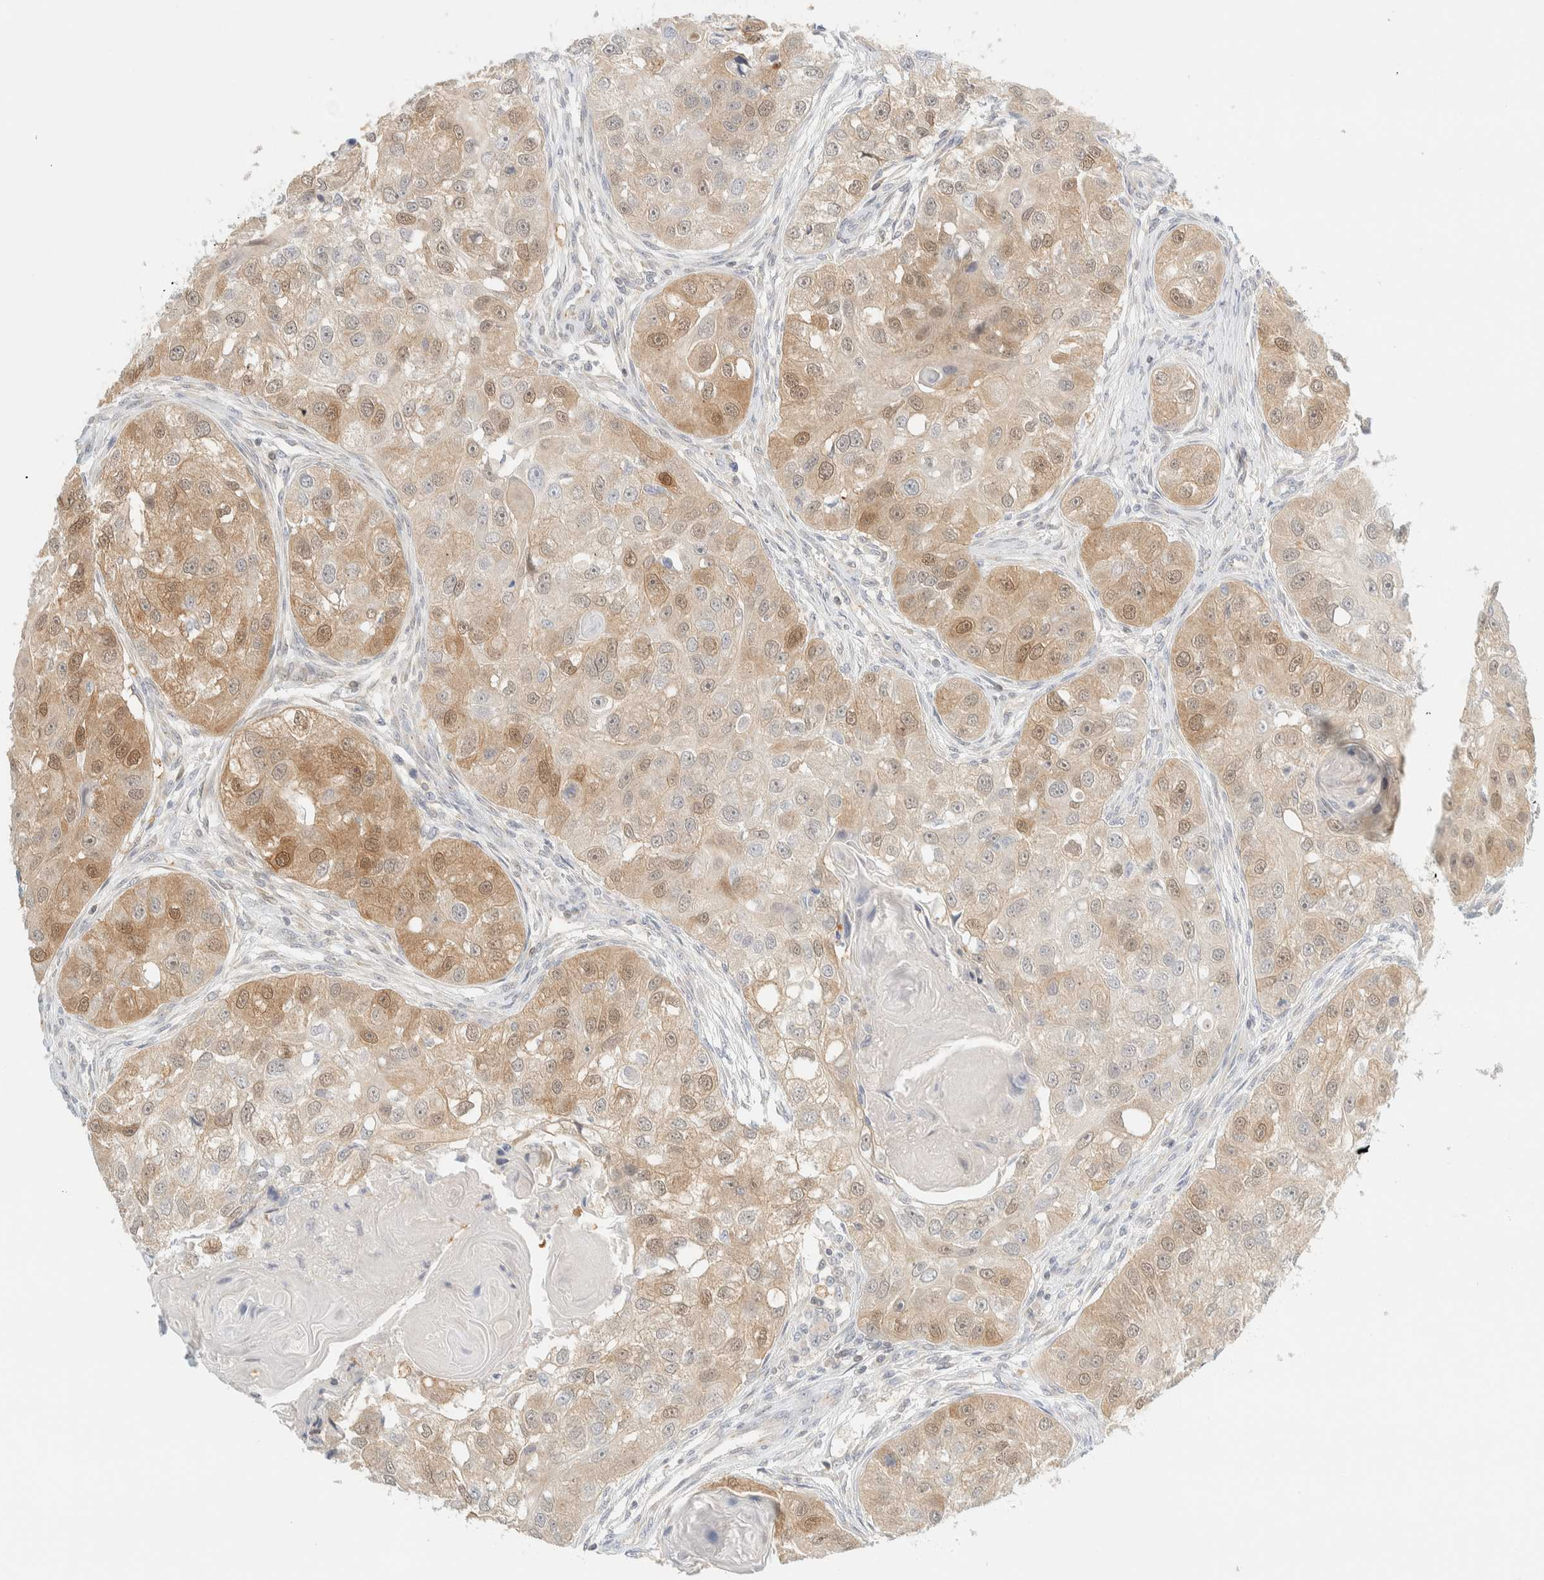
{"staining": {"intensity": "moderate", "quantity": ">75%", "location": "cytoplasmic/membranous,nuclear"}, "tissue": "head and neck cancer", "cell_type": "Tumor cells", "image_type": "cancer", "snomed": [{"axis": "morphology", "description": "Normal tissue, NOS"}, {"axis": "morphology", "description": "Squamous cell carcinoma, NOS"}, {"axis": "topography", "description": "Skeletal muscle"}, {"axis": "topography", "description": "Head-Neck"}], "caption": "This is a histology image of immunohistochemistry (IHC) staining of head and neck cancer, which shows moderate expression in the cytoplasmic/membranous and nuclear of tumor cells.", "gene": "PCYT2", "patient": {"sex": "male", "age": 51}}